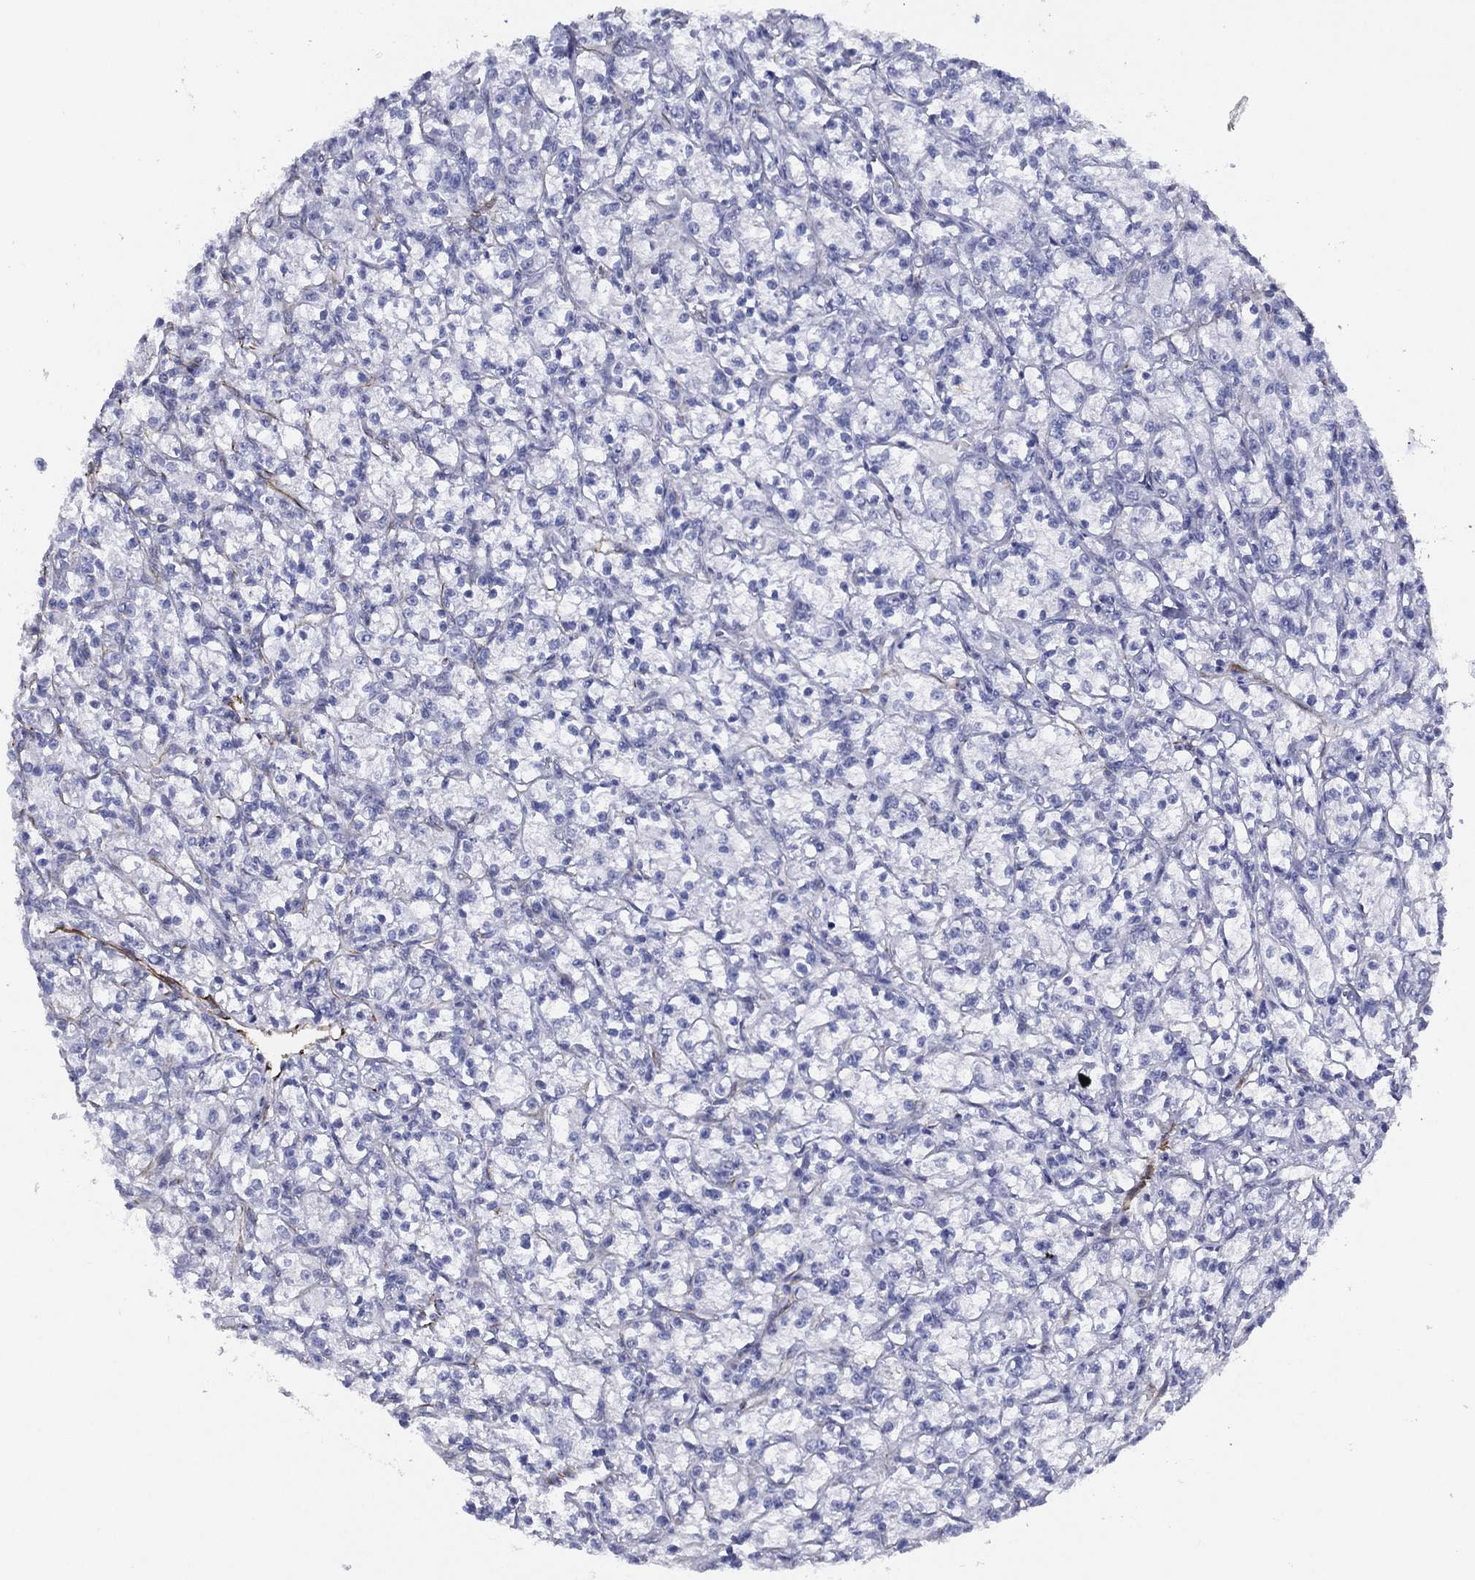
{"staining": {"intensity": "negative", "quantity": "none", "location": "none"}, "tissue": "renal cancer", "cell_type": "Tumor cells", "image_type": "cancer", "snomed": [{"axis": "morphology", "description": "Adenocarcinoma, NOS"}, {"axis": "topography", "description": "Kidney"}], "caption": "A histopathology image of renal cancer stained for a protein demonstrates no brown staining in tumor cells.", "gene": "MAS1", "patient": {"sex": "female", "age": 59}}